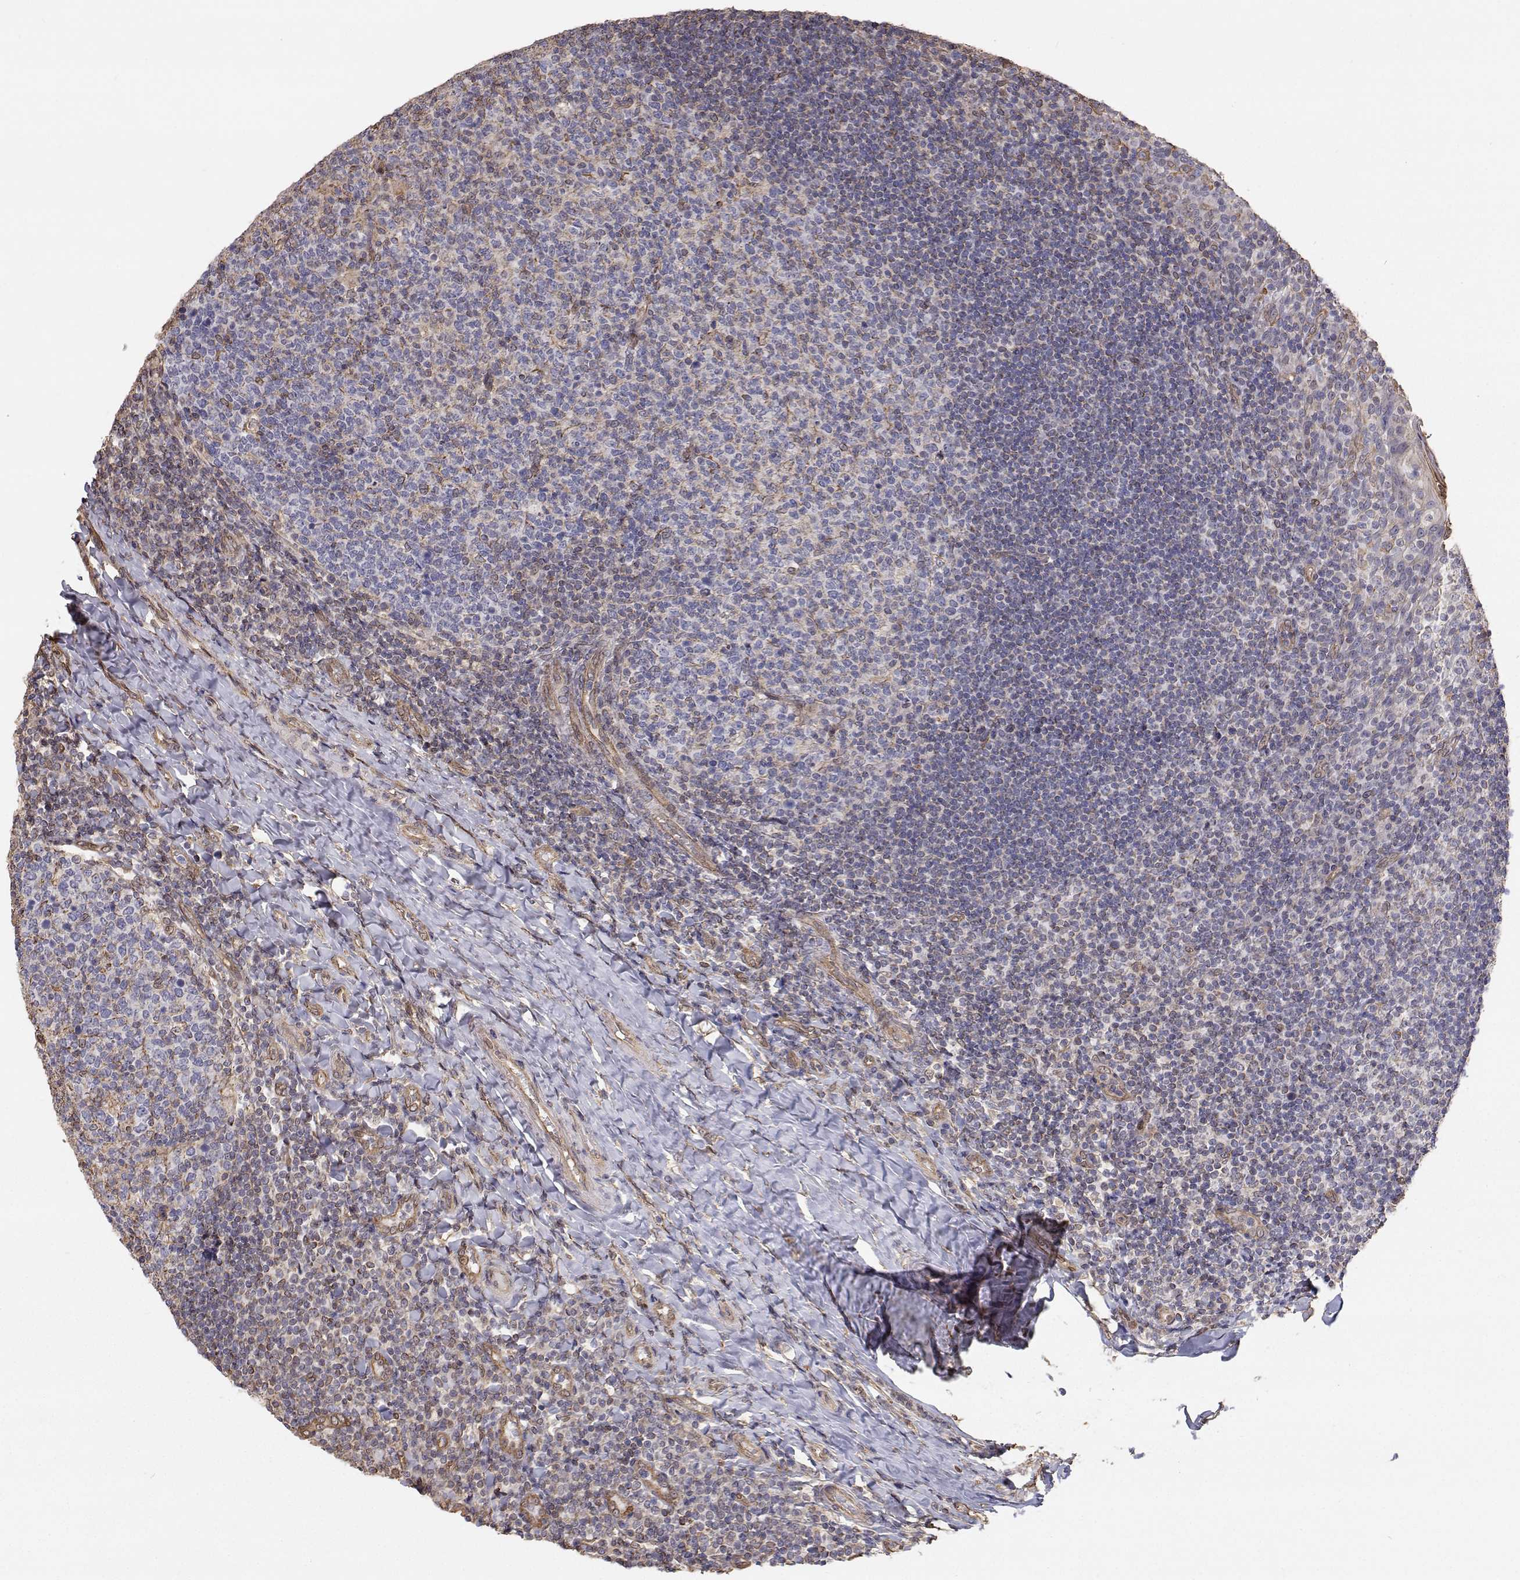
{"staining": {"intensity": "negative", "quantity": "none", "location": "none"}, "tissue": "tonsil", "cell_type": "Germinal center cells", "image_type": "normal", "snomed": [{"axis": "morphology", "description": "Normal tissue, NOS"}, {"axis": "topography", "description": "Tonsil"}], "caption": "This is a photomicrograph of immunohistochemistry staining of benign tonsil, which shows no staining in germinal center cells. (DAB immunohistochemistry (IHC) with hematoxylin counter stain).", "gene": "GSDMA", "patient": {"sex": "female", "age": 10}}